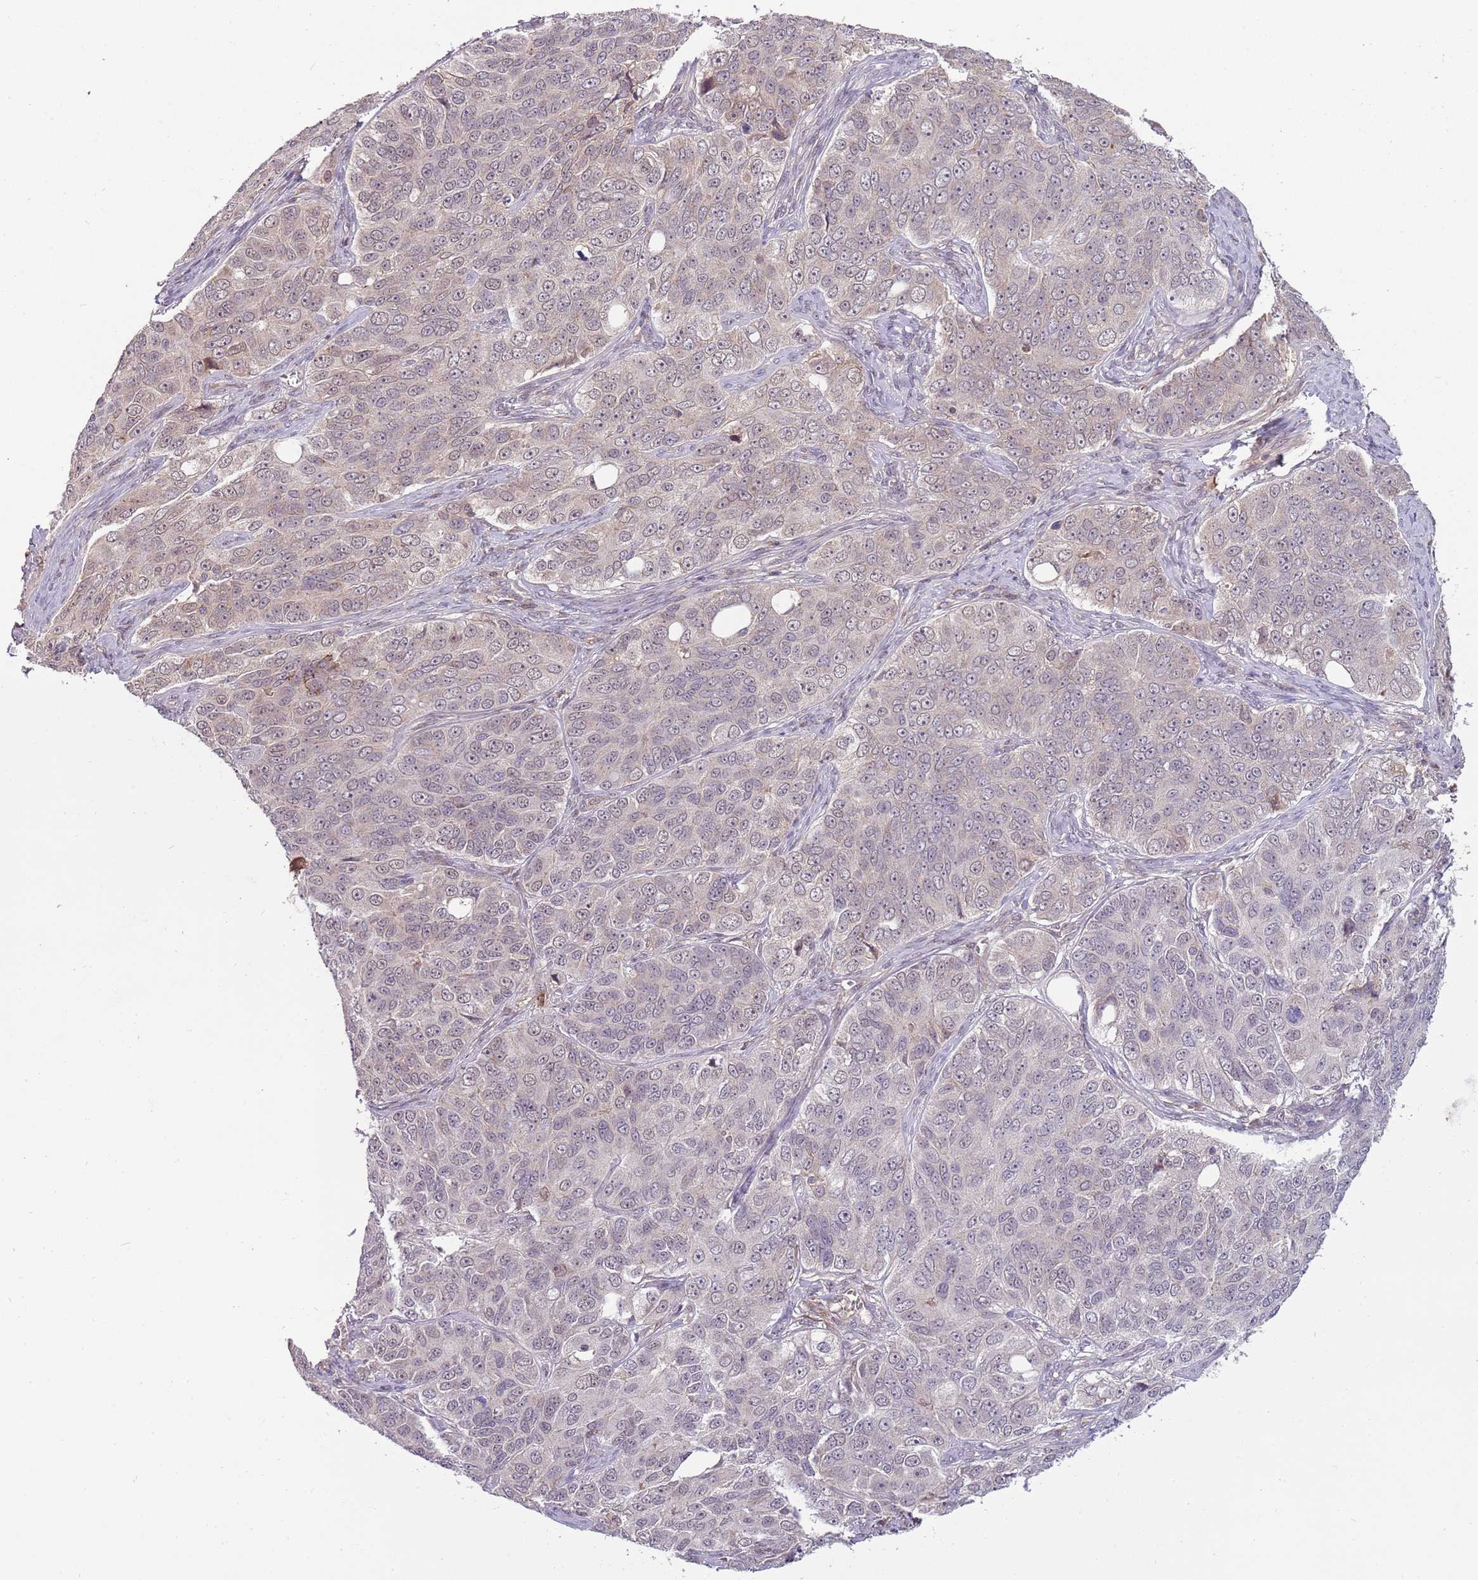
{"staining": {"intensity": "weak", "quantity": "<25%", "location": "nuclear"}, "tissue": "ovarian cancer", "cell_type": "Tumor cells", "image_type": "cancer", "snomed": [{"axis": "morphology", "description": "Carcinoma, endometroid"}, {"axis": "topography", "description": "Ovary"}], "caption": "Ovarian endometroid carcinoma was stained to show a protein in brown. There is no significant expression in tumor cells. (Immunohistochemistry (ihc), brightfield microscopy, high magnification).", "gene": "NBPF6", "patient": {"sex": "female", "age": 51}}